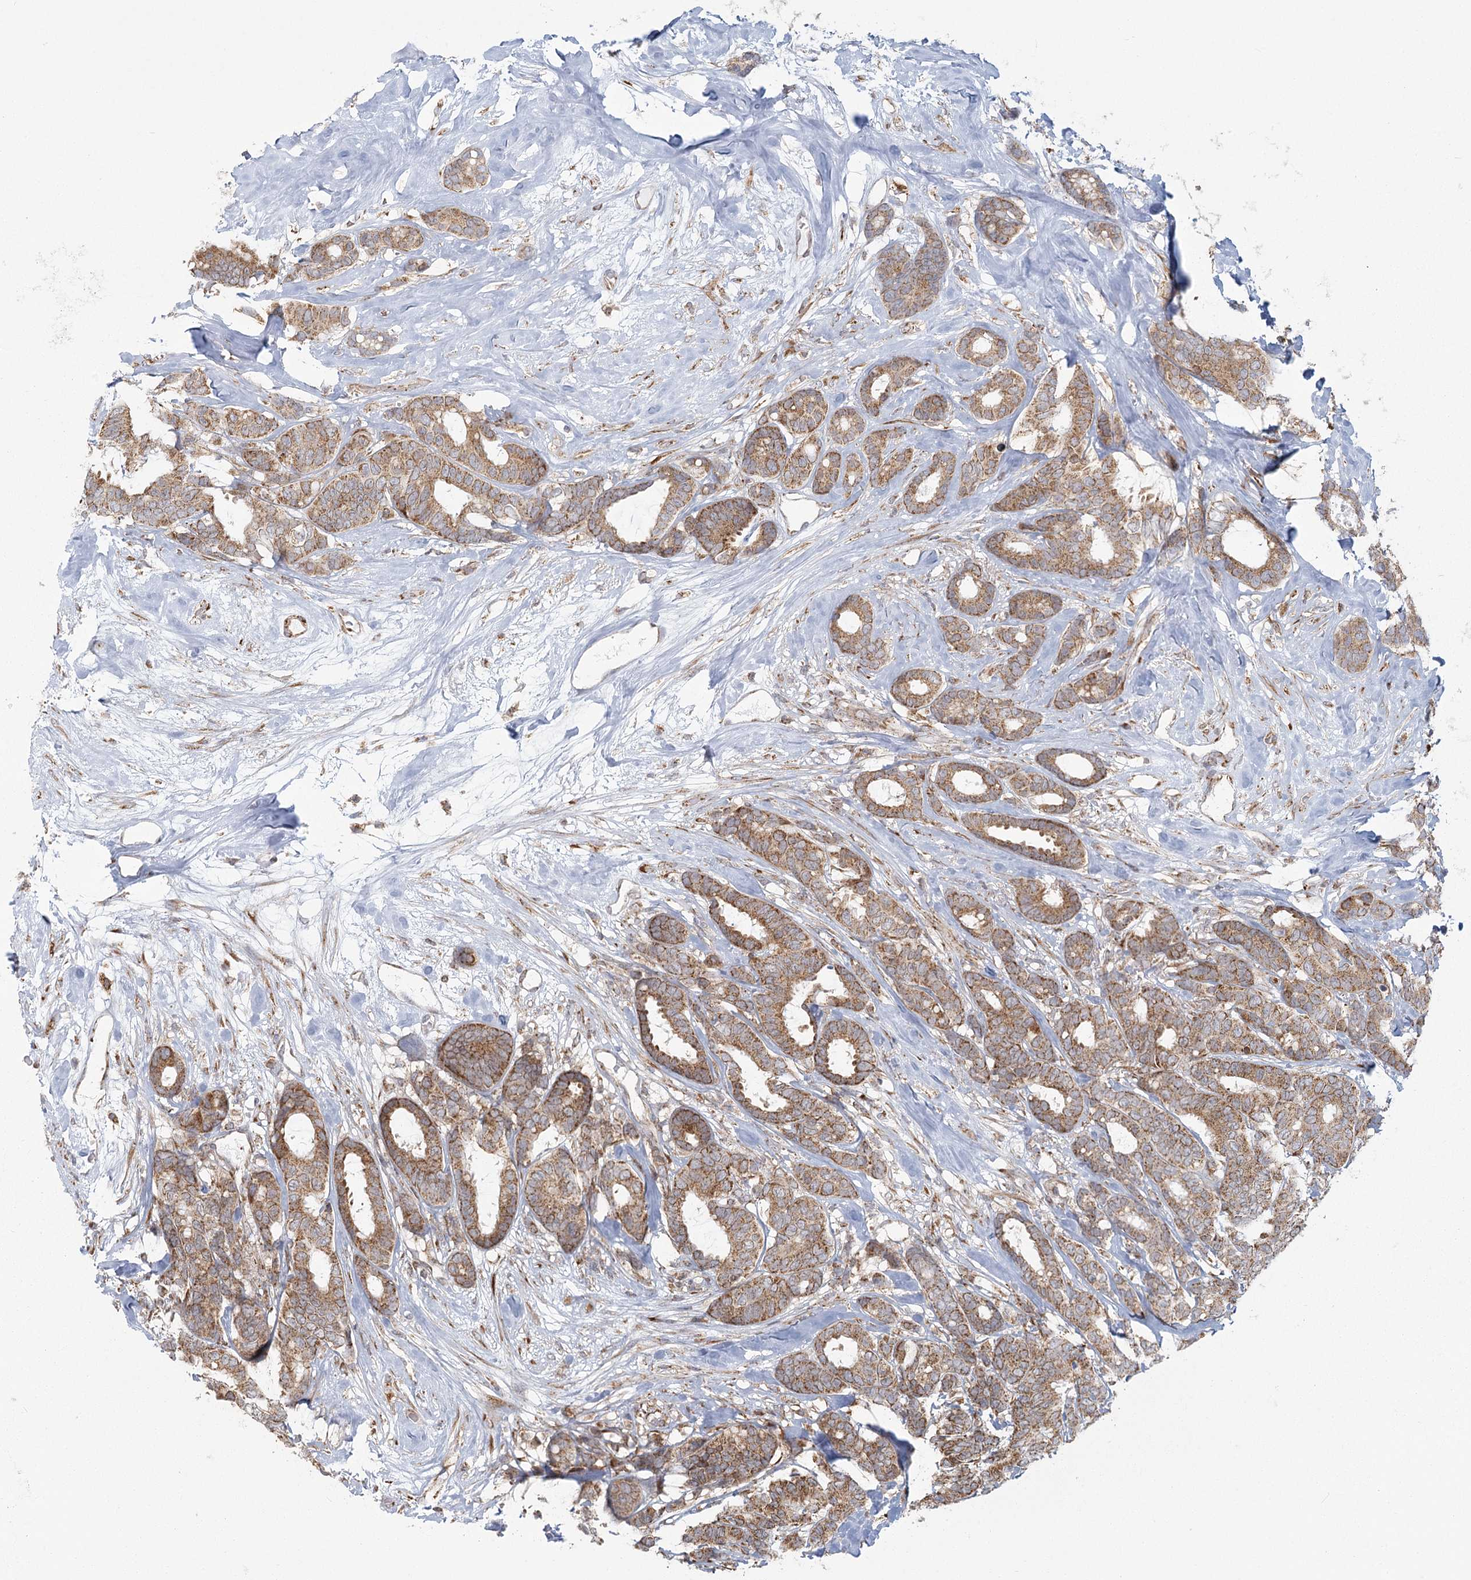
{"staining": {"intensity": "moderate", "quantity": ">75%", "location": "cytoplasmic/membranous"}, "tissue": "breast cancer", "cell_type": "Tumor cells", "image_type": "cancer", "snomed": [{"axis": "morphology", "description": "Duct carcinoma"}, {"axis": "topography", "description": "Breast"}], "caption": "IHC (DAB) staining of human breast cancer reveals moderate cytoplasmic/membranous protein staining in approximately >75% of tumor cells. Nuclei are stained in blue.", "gene": "LACTB", "patient": {"sex": "female", "age": 87}}